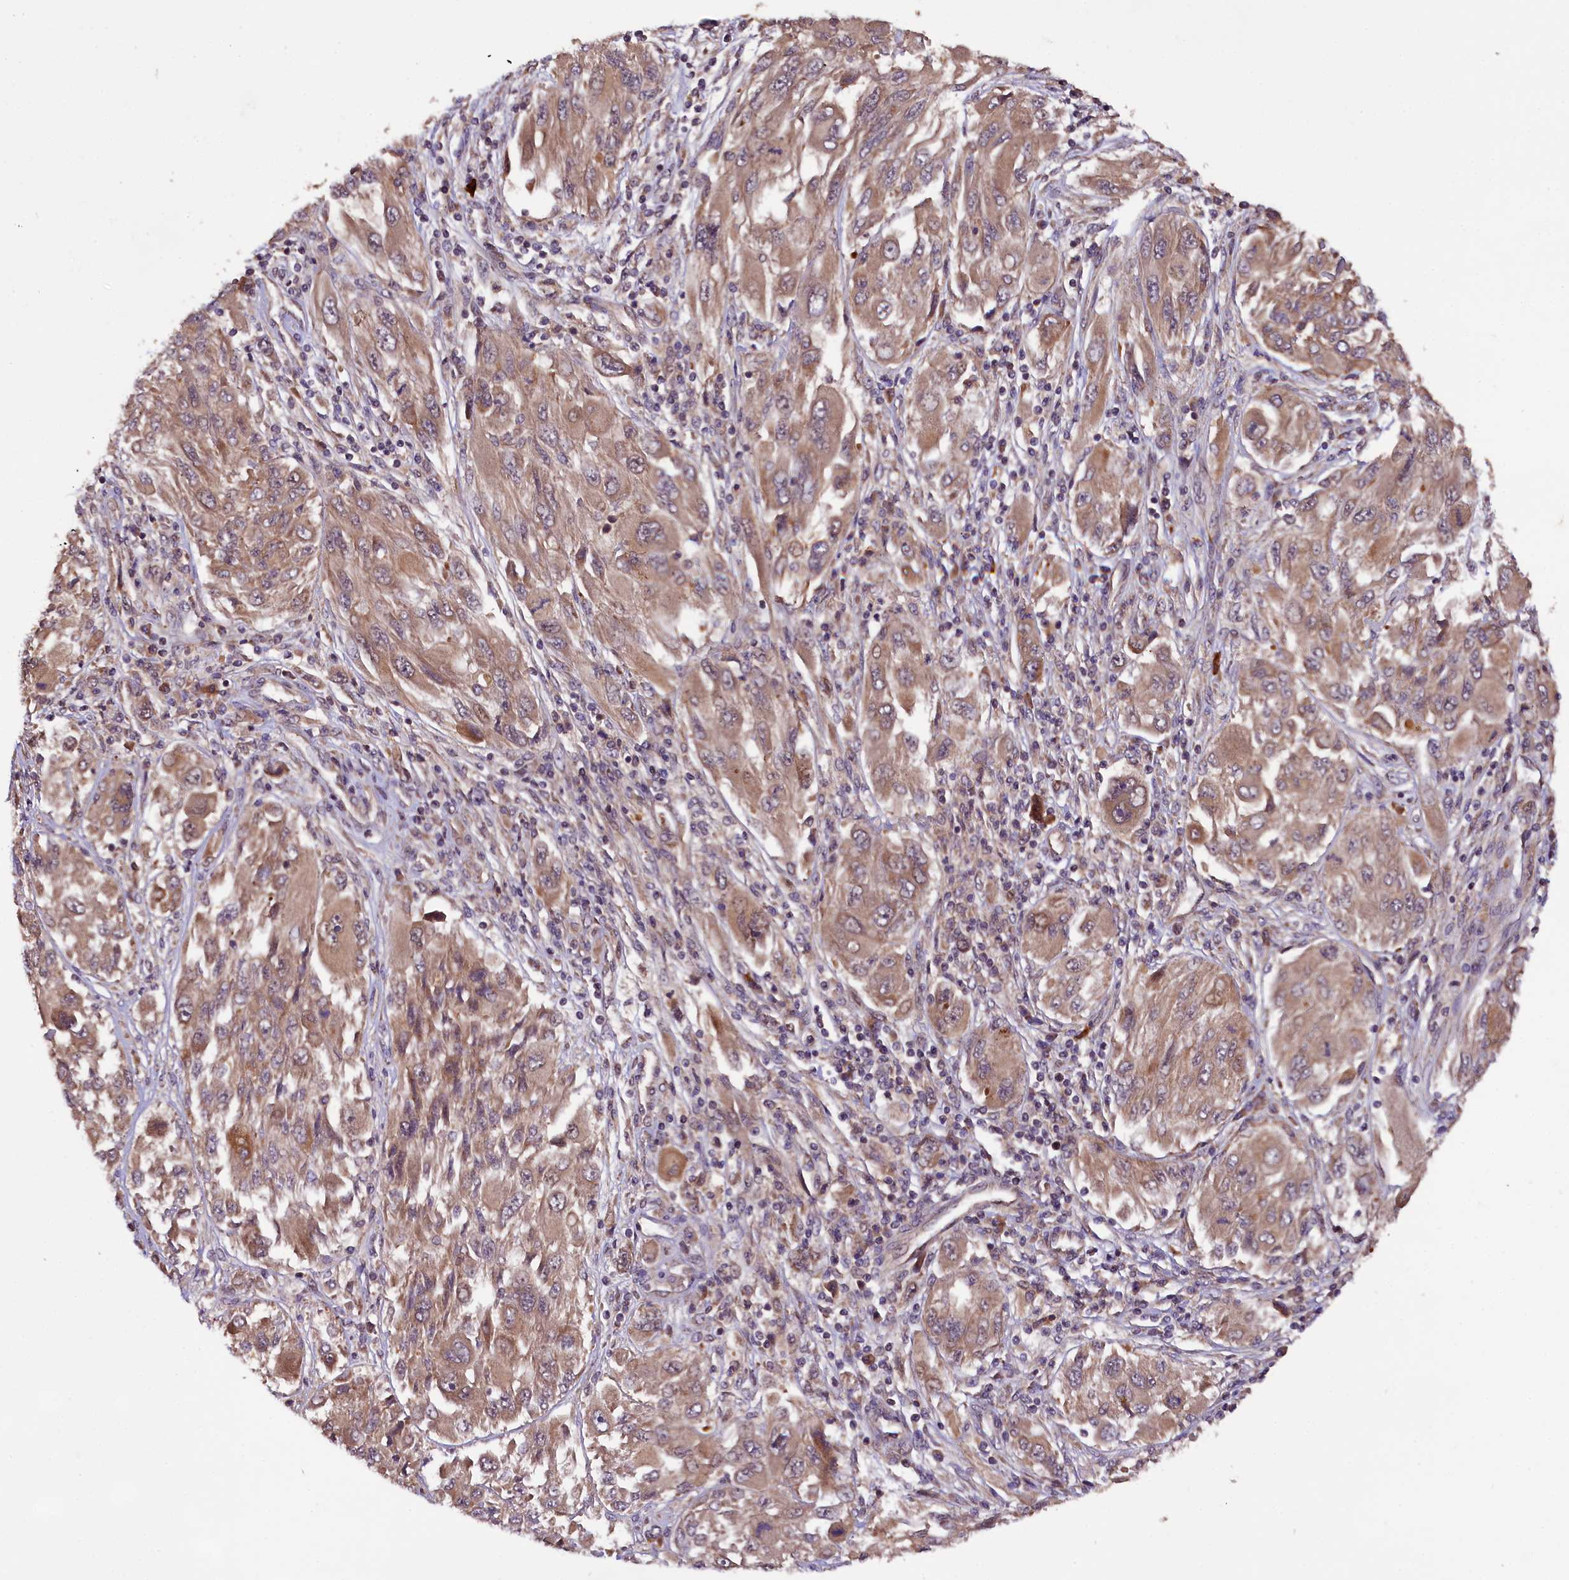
{"staining": {"intensity": "moderate", "quantity": ">75%", "location": "cytoplasmic/membranous"}, "tissue": "melanoma", "cell_type": "Tumor cells", "image_type": "cancer", "snomed": [{"axis": "morphology", "description": "Malignant melanoma, NOS"}, {"axis": "topography", "description": "Skin"}], "caption": "Malignant melanoma stained with DAB IHC exhibits medium levels of moderate cytoplasmic/membranous positivity in approximately >75% of tumor cells. The staining was performed using DAB (3,3'-diaminobenzidine), with brown indicating positive protein expression. Nuclei are stained blue with hematoxylin.", "gene": "DOHH", "patient": {"sex": "female", "age": 91}}